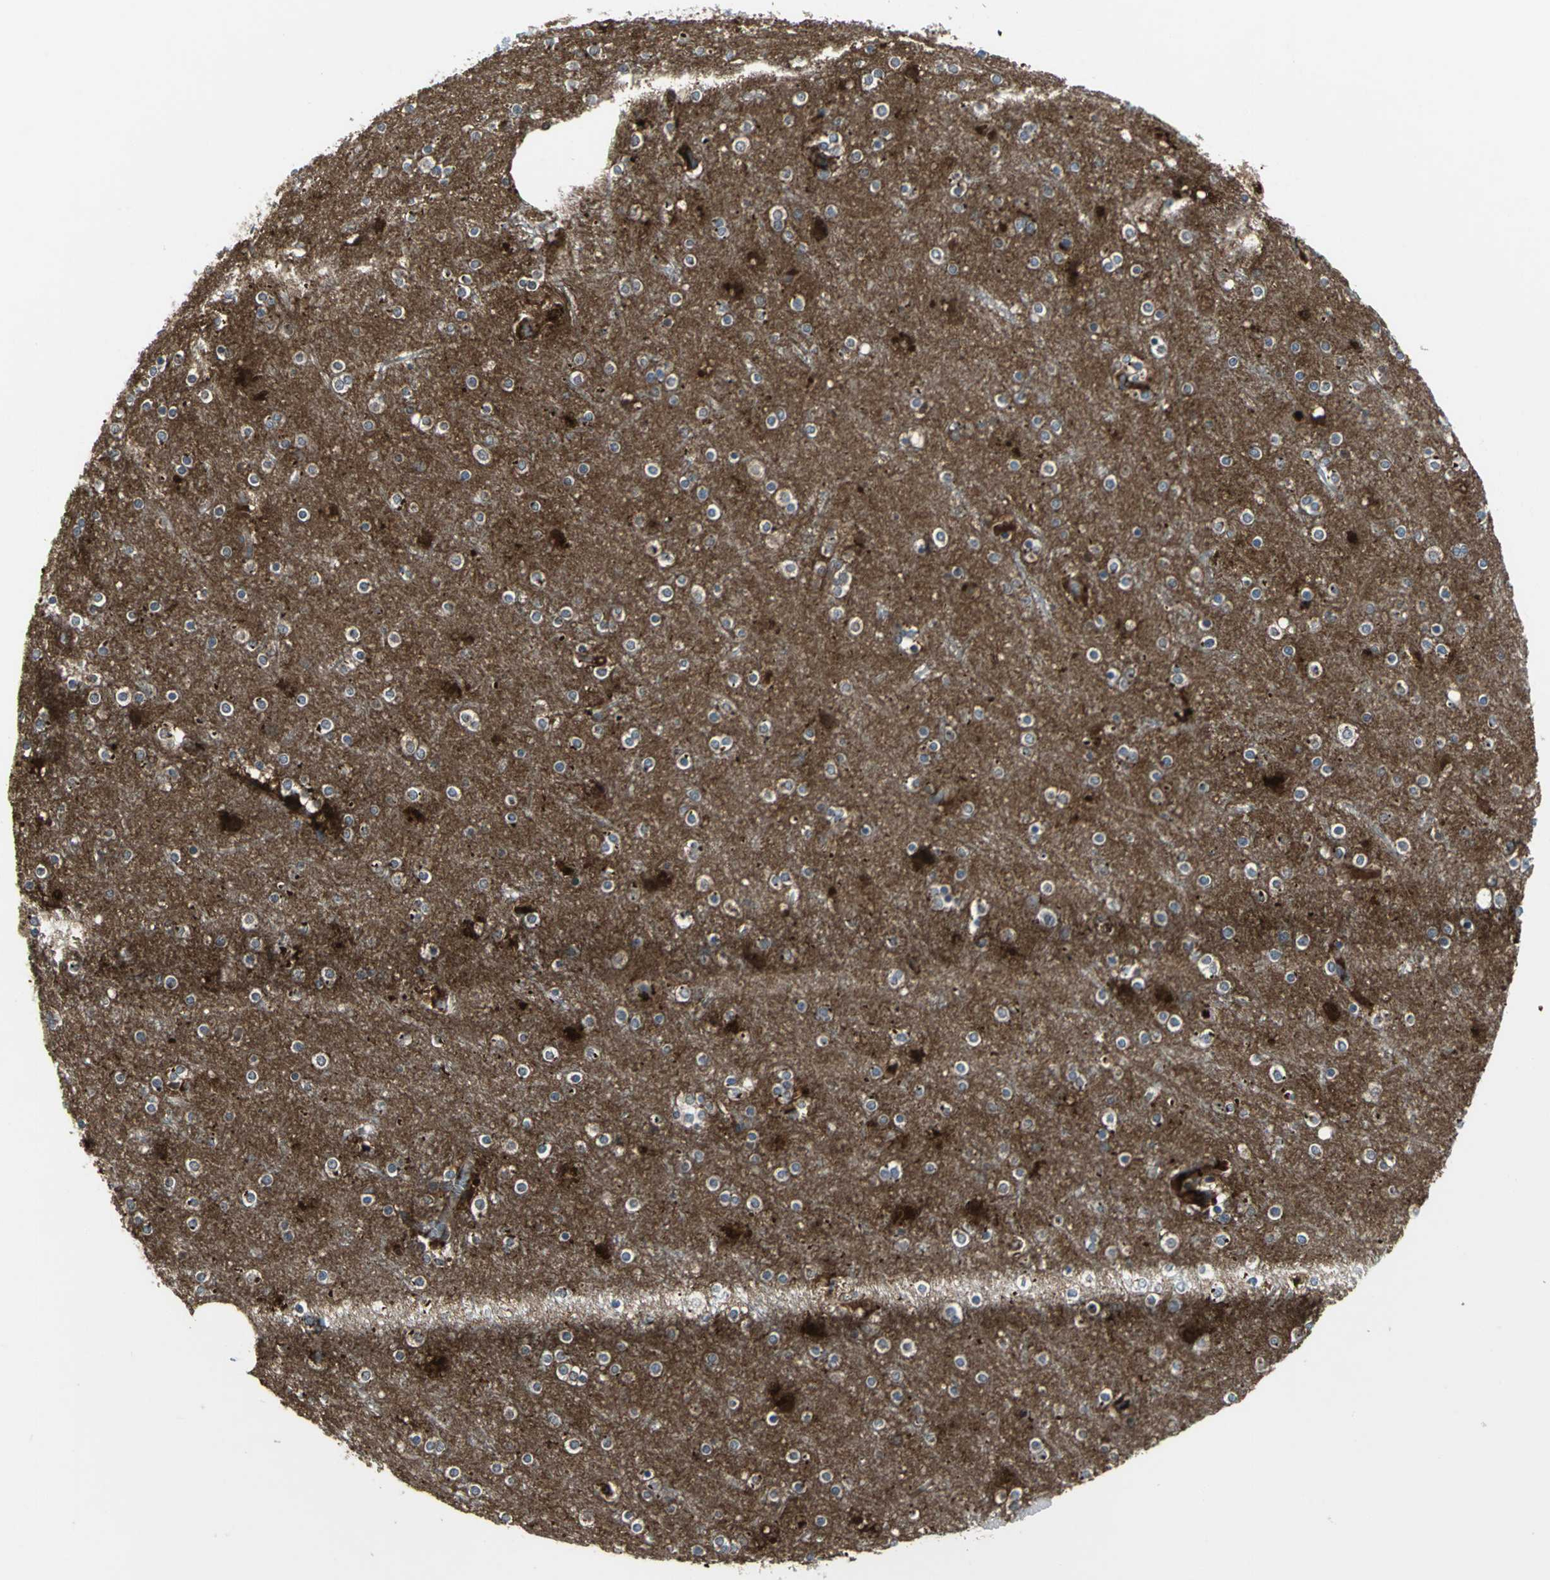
{"staining": {"intensity": "negative", "quantity": "none", "location": "none"}, "tissue": "cerebral cortex", "cell_type": "Endothelial cells", "image_type": "normal", "snomed": [{"axis": "morphology", "description": "Normal tissue, NOS"}, {"axis": "topography", "description": "Cerebral cortex"}], "caption": "IHC of benign cerebral cortex displays no staining in endothelial cells.", "gene": "PTGDS", "patient": {"sex": "female", "age": 54}}